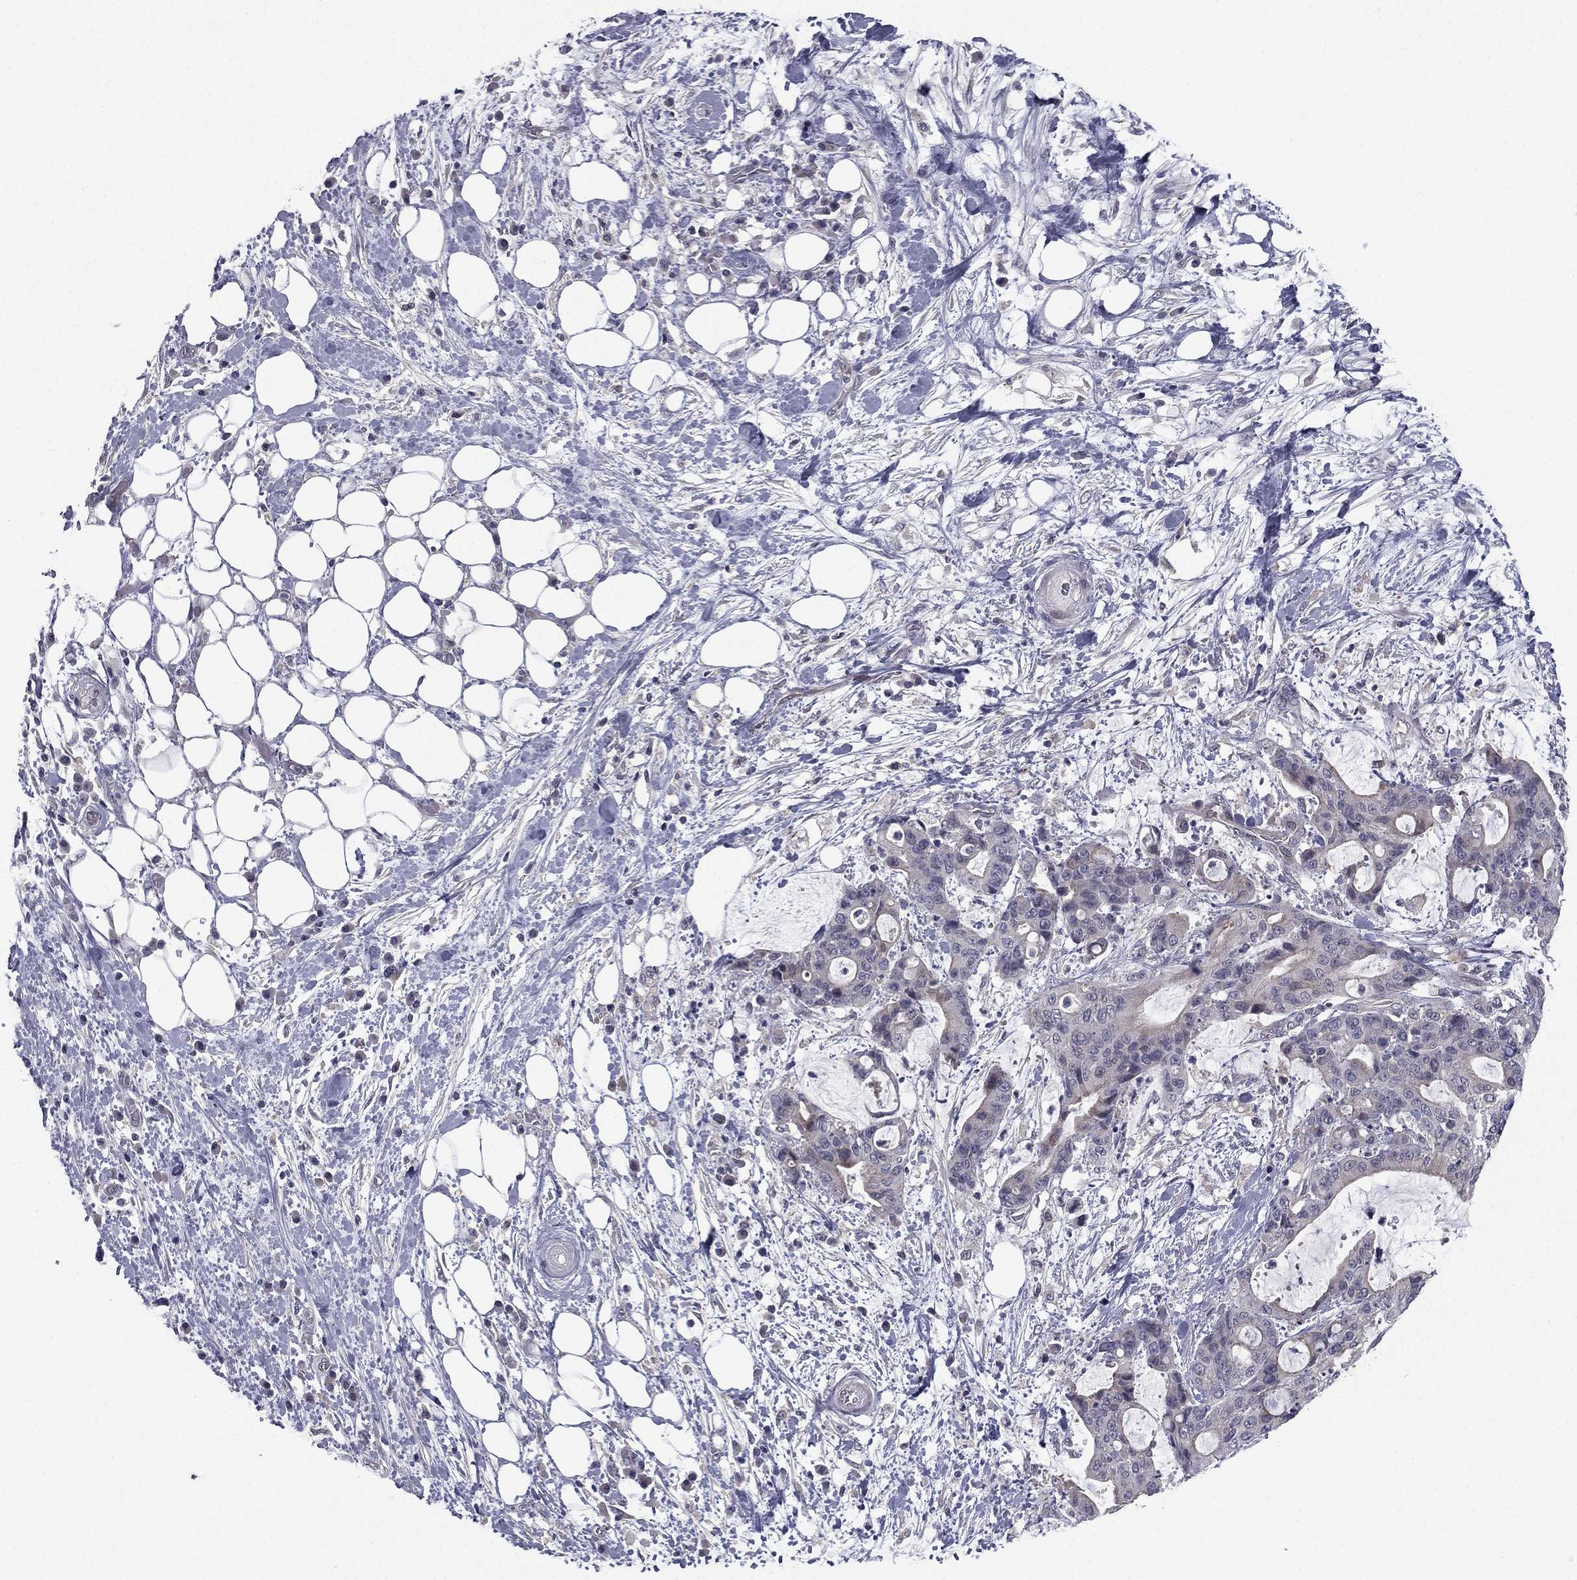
{"staining": {"intensity": "negative", "quantity": "none", "location": "none"}, "tissue": "liver cancer", "cell_type": "Tumor cells", "image_type": "cancer", "snomed": [{"axis": "morphology", "description": "Cholangiocarcinoma"}, {"axis": "topography", "description": "Liver"}], "caption": "Human liver cancer (cholangiocarcinoma) stained for a protein using immunohistochemistry exhibits no positivity in tumor cells.", "gene": "ACTRT2", "patient": {"sex": "female", "age": 73}}